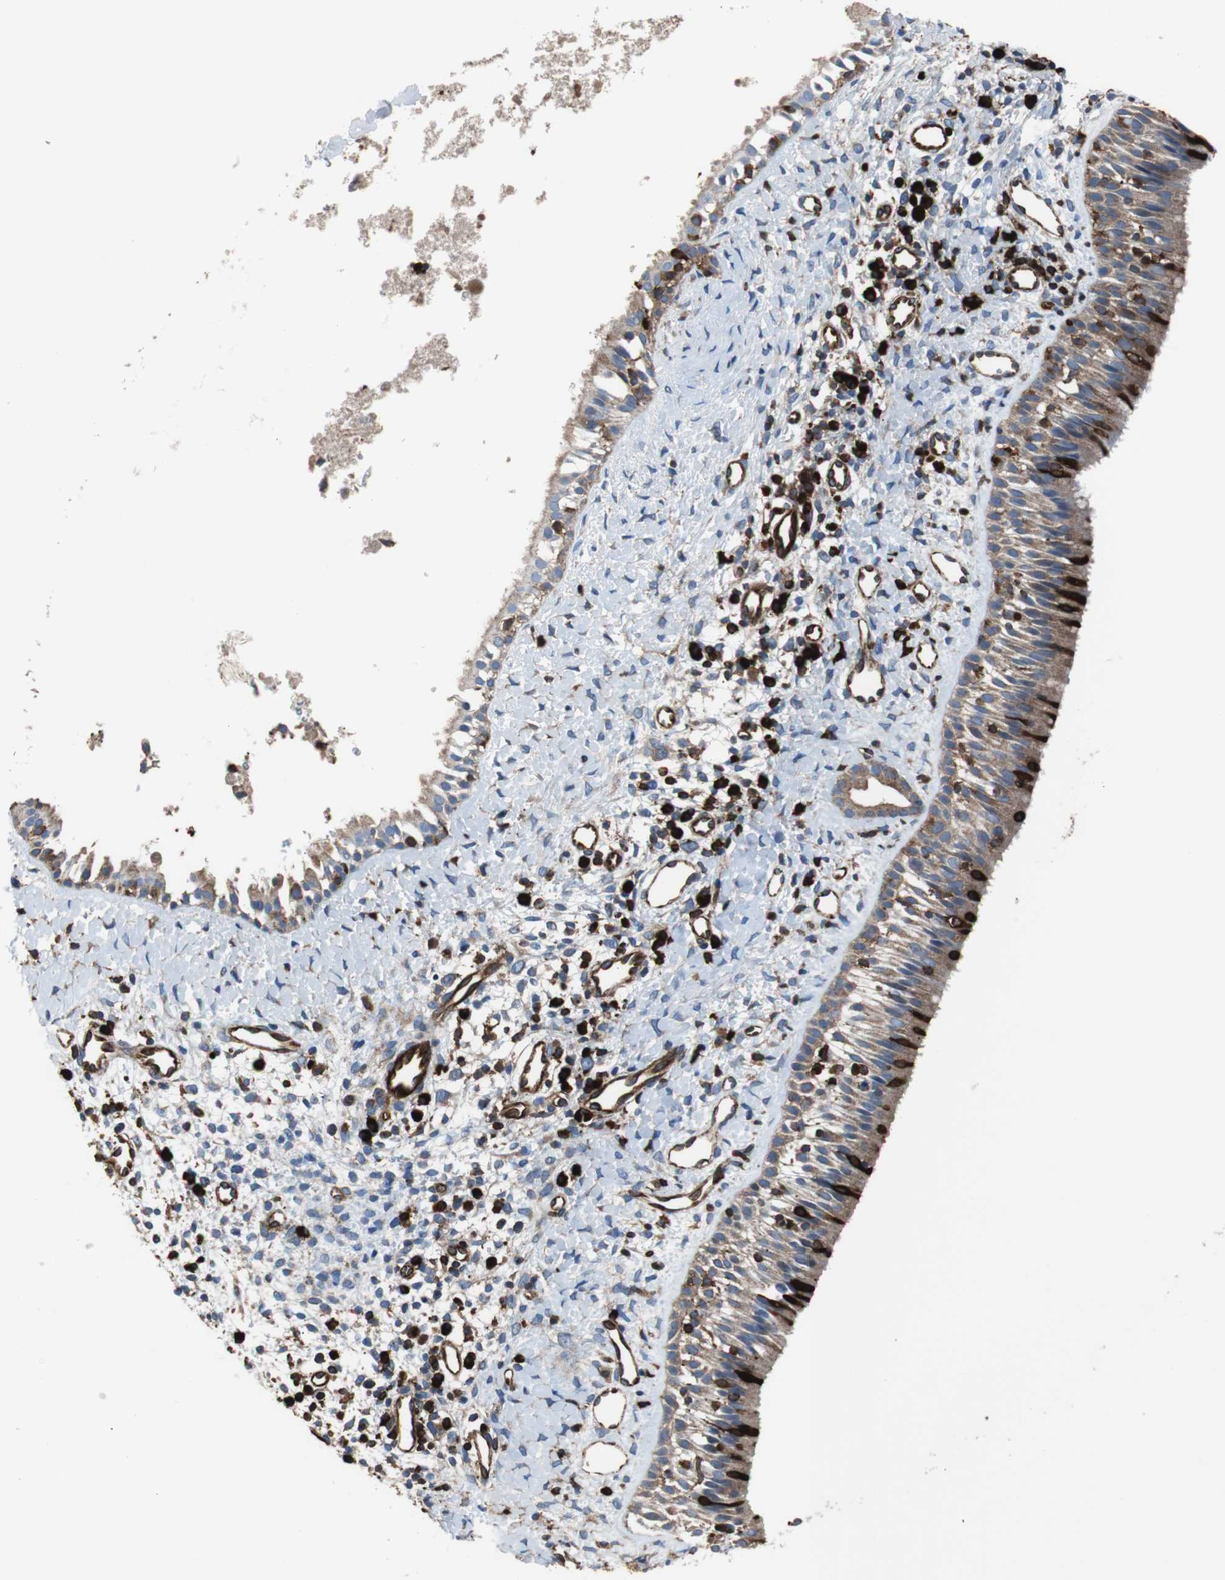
{"staining": {"intensity": "moderate", "quantity": ">75%", "location": "cytoplasmic/membranous"}, "tissue": "nasopharynx", "cell_type": "Respiratory epithelial cells", "image_type": "normal", "snomed": [{"axis": "morphology", "description": "Normal tissue, NOS"}, {"axis": "topography", "description": "Nasopharynx"}], "caption": "Respiratory epithelial cells reveal medium levels of moderate cytoplasmic/membranous staining in approximately >75% of cells in unremarkable human nasopharynx. (IHC, brightfield microscopy, high magnification).", "gene": "PLCG2", "patient": {"sex": "male", "age": 22}}